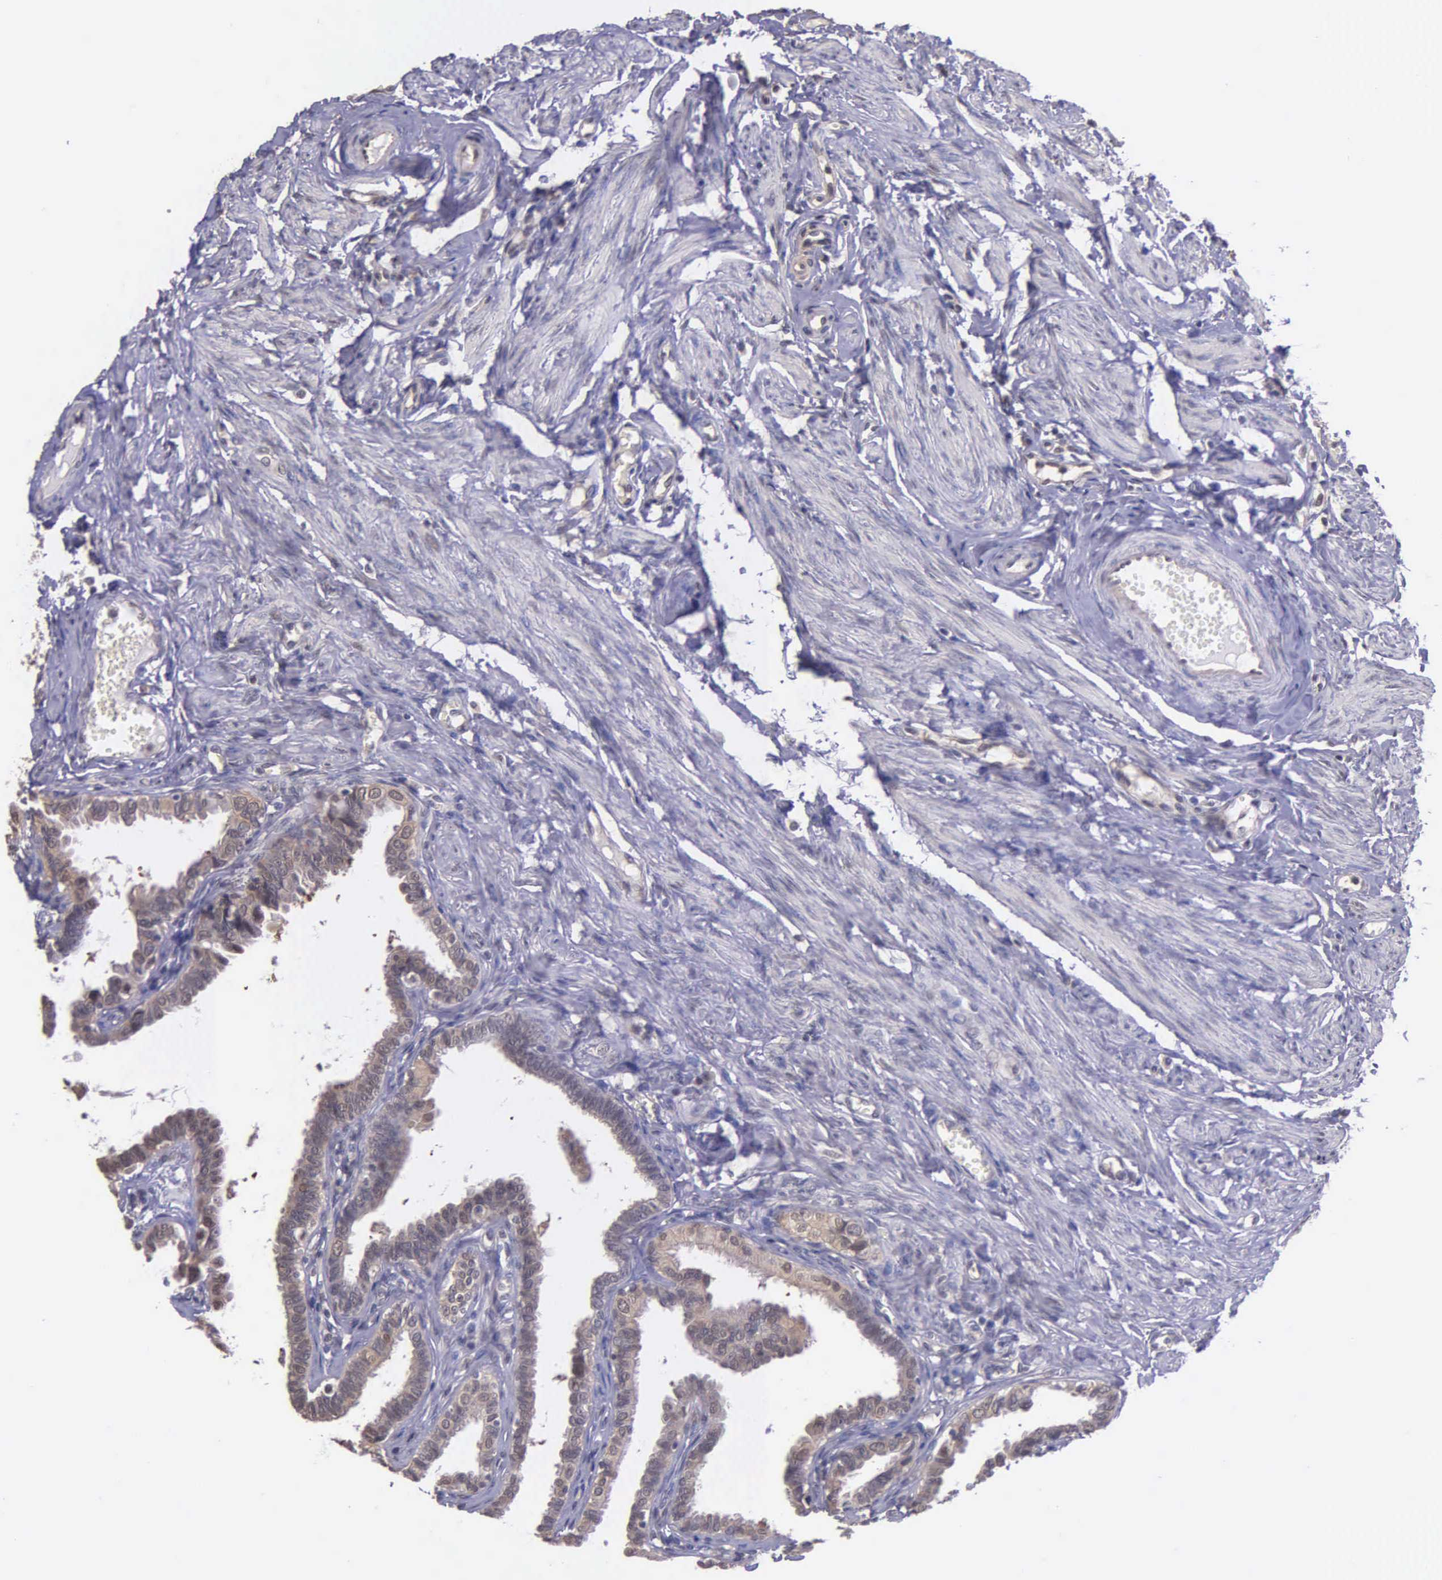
{"staining": {"intensity": "moderate", "quantity": ">75%", "location": "cytoplasmic/membranous,nuclear"}, "tissue": "fallopian tube", "cell_type": "Glandular cells", "image_type": "normal", "snomed": [{"axis": "morphology", "description": "Normal tissue, NOS"}, {"axis": "topography", "description": "Fallopian tube"}], "caption": "The micrograph displays immunohistochemical staining of benign fallopian tube. There is moderate cytoplasmic/membranous,nuclear staining is appreciated in approximately >75% of glandular cells. (Brightfield microscopy of DAB IHC at high magnification).", "gene": "PSMC1", "patient": {"sex": "female", "age": 67}}